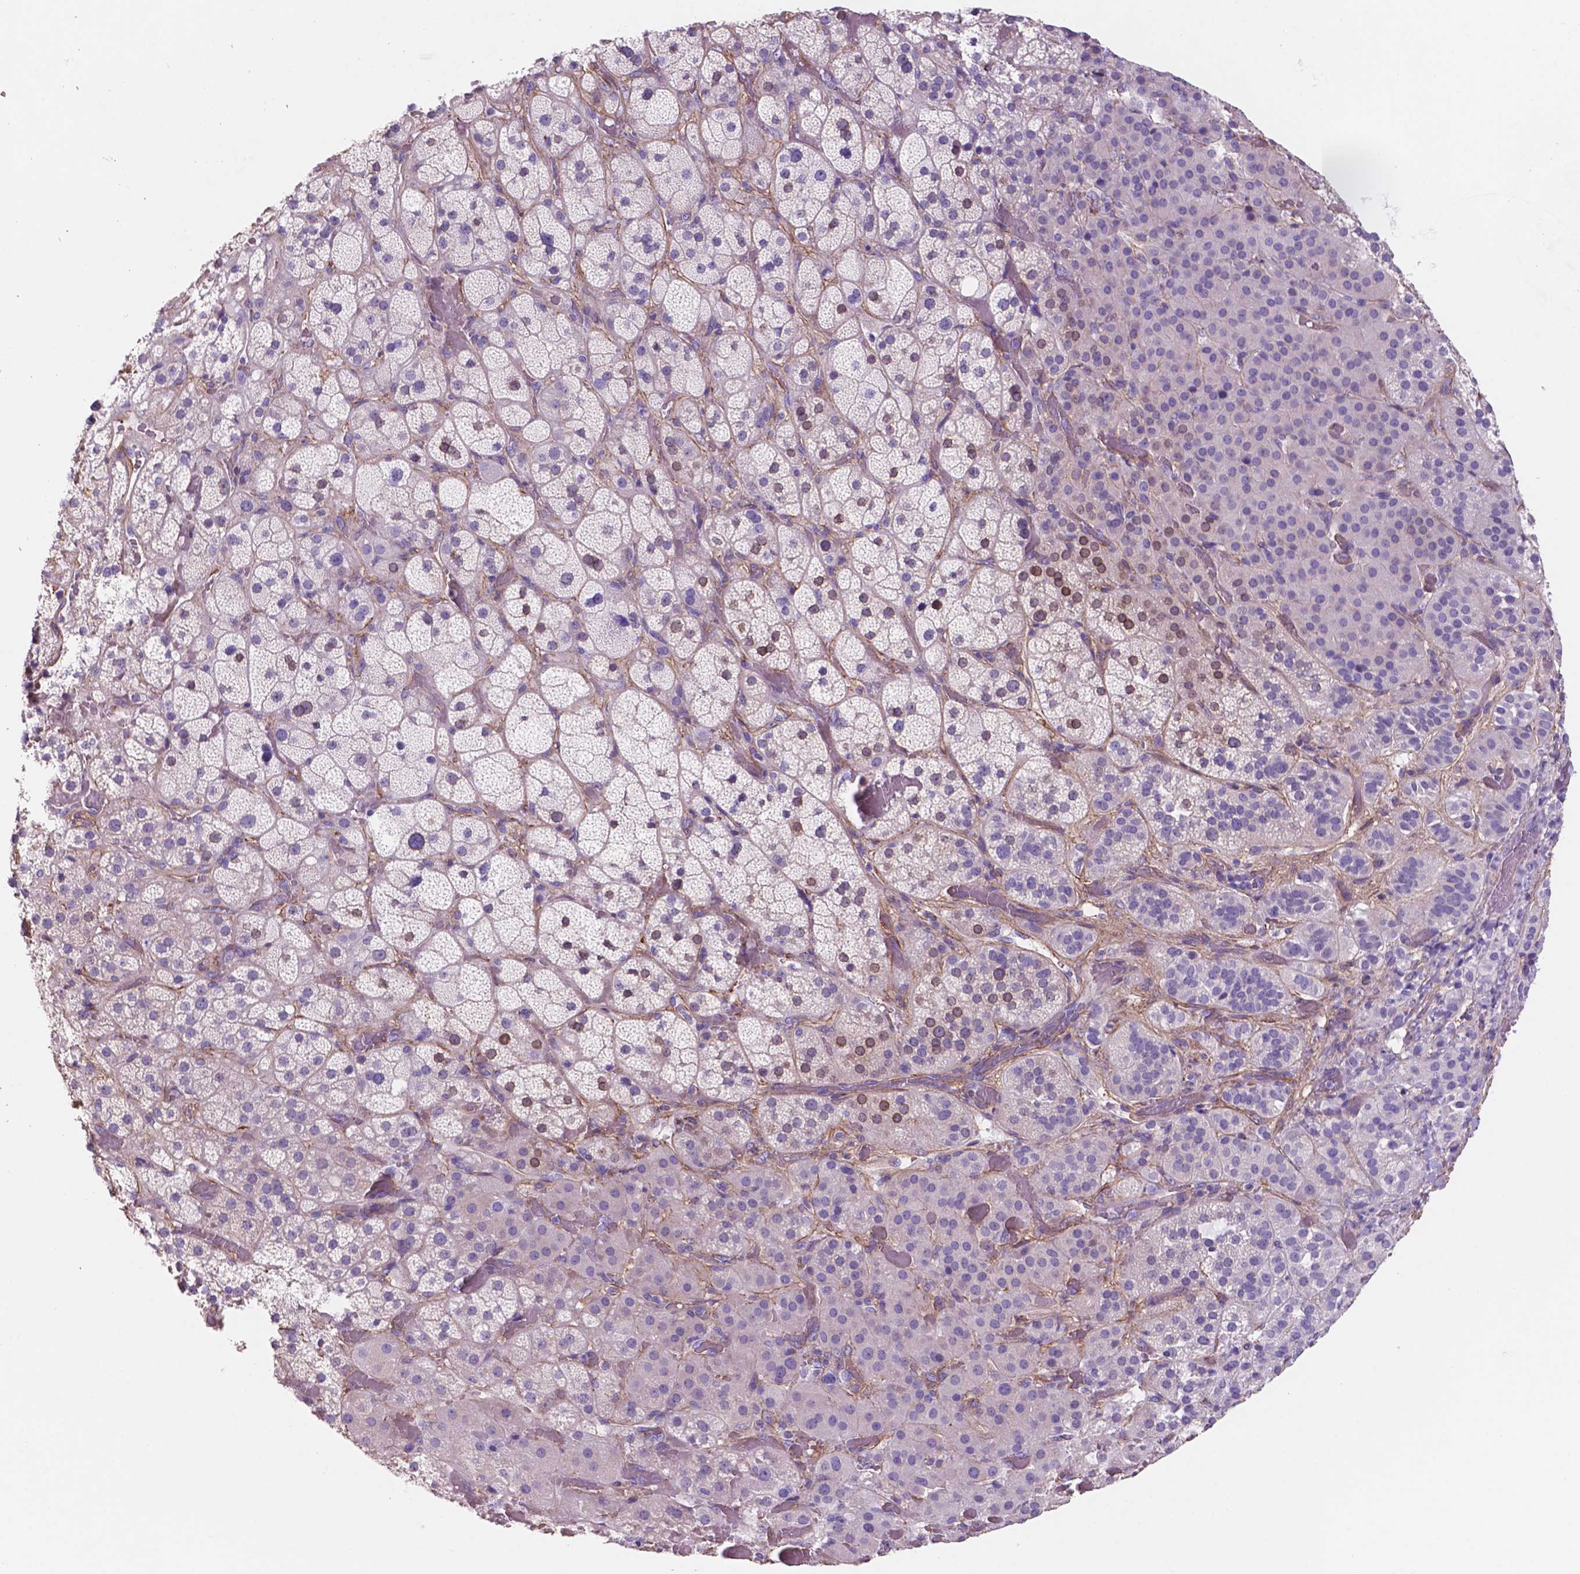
{"staining": {"intensity": "moderate", "quantity": "<25%", "location": "nuclear"}, "tissue": "adrenal gland", "cell_type": "Glandular cells", "image_type": "normal", "snomed": [{"axis": "morphology", "description": "Normal tissue, NOS"}, {"axis": "topography", "description": "Adrenal gland"}], "caption": "Human adrenal gland stained with a brown dye displays moderate nuclear positive expression in approximately <25% of glandular cells.", "gene": "TOR2A", "patient": {"sex": "male", "age": 57}}